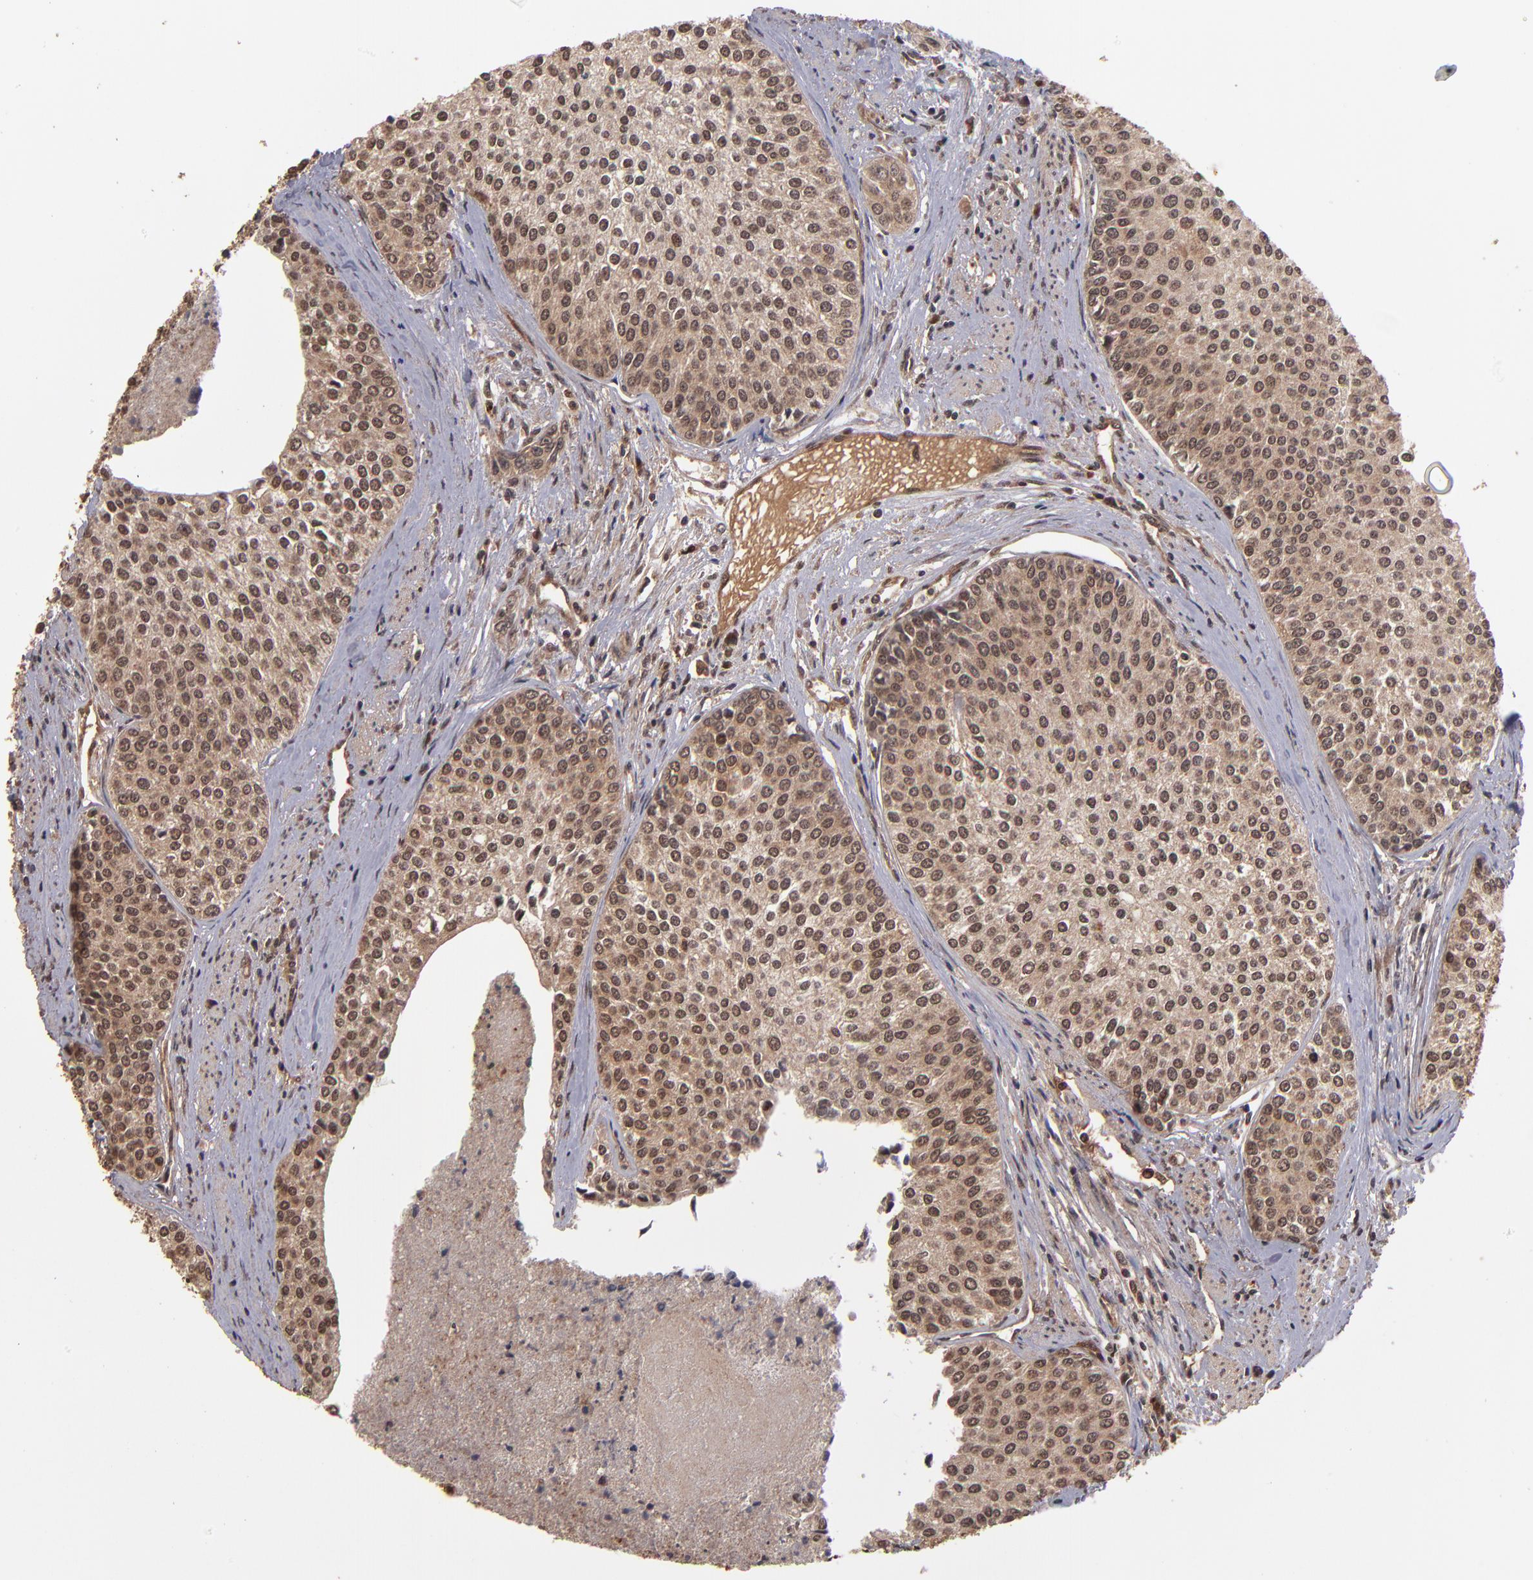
{"staining": {"intensity": "moderate", "quantity": ">75%", "location": "cytoplasmic/membranous"}, "tissue": "urothelial cancer", "cell_type": "Tumor cells", "image_type": "cancer", "snomed": [{"axis": "morphology", "description": "Urothelial carcinoma, Low grade"}, {"axis": "topography", "description": "Urinary bladder"}], "caption": "Protein expression analysis of urothelial cancer reveals moderate cytoplasmic/membranous staining in approximately >75% of tumor cells.", "gene": "NFE2L2", "patient": {"sex": "female", "age": 73}}